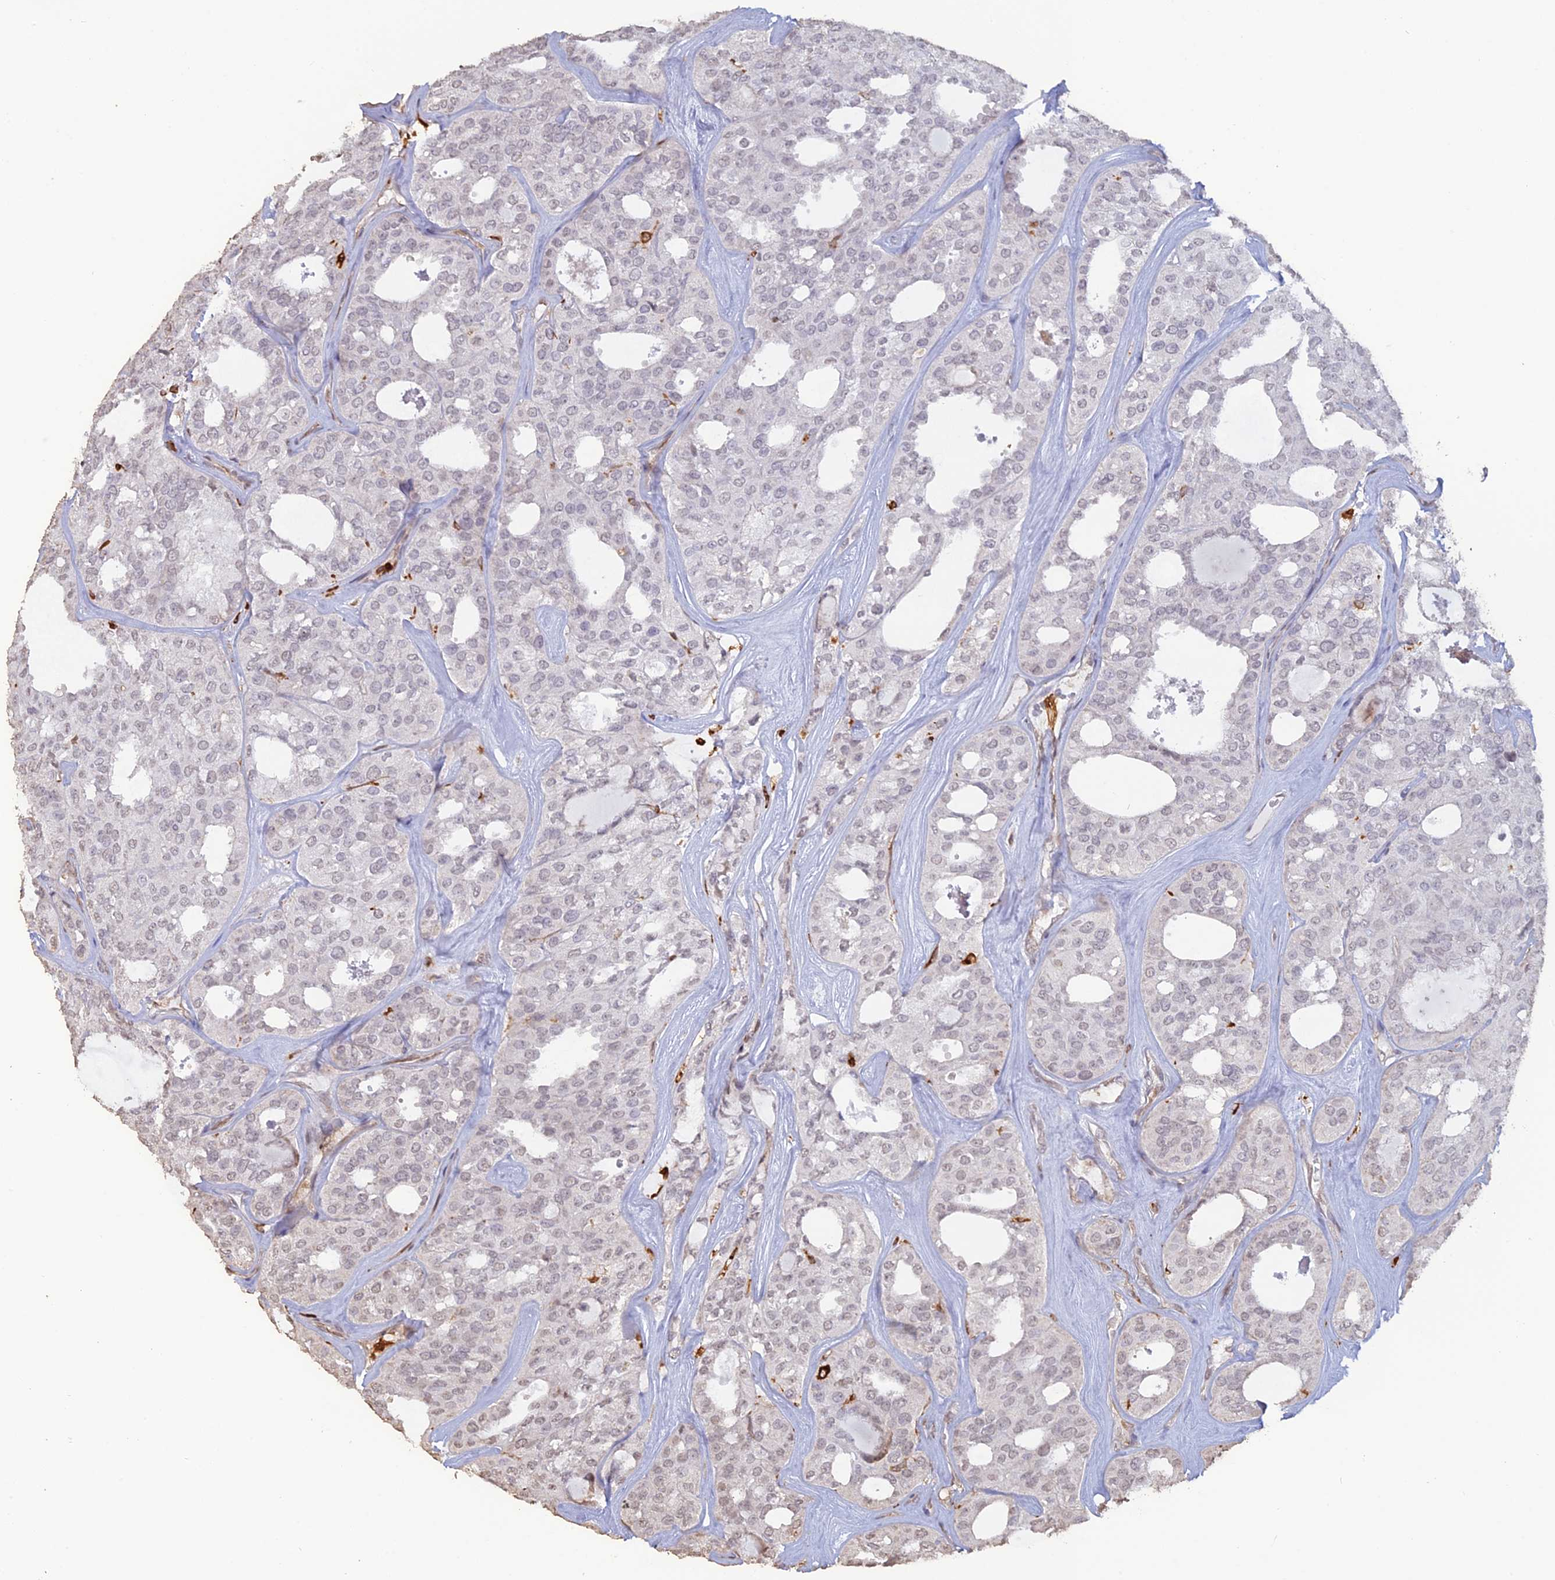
{"staining": {"intensity": "negative", "quantity": "none", "location": "none"}, "tissue": "thyroid cancer", "cell_type": "Tumor cells", "image_type": "cancer", "snomed": [{"axis": "morphology", "description": "Follicular adenoma carcinoma, NOS"}, {"axis": "topography", "description": "Thyroid gland"}], "caption": "DAB immunohistochemical staining of thyroid cancer (follicular adenoma carcinoma) demonstrates no significant expression in tumor cells.", "gene": "APOBR", "patient": {"sex": "male", "age": 75}}